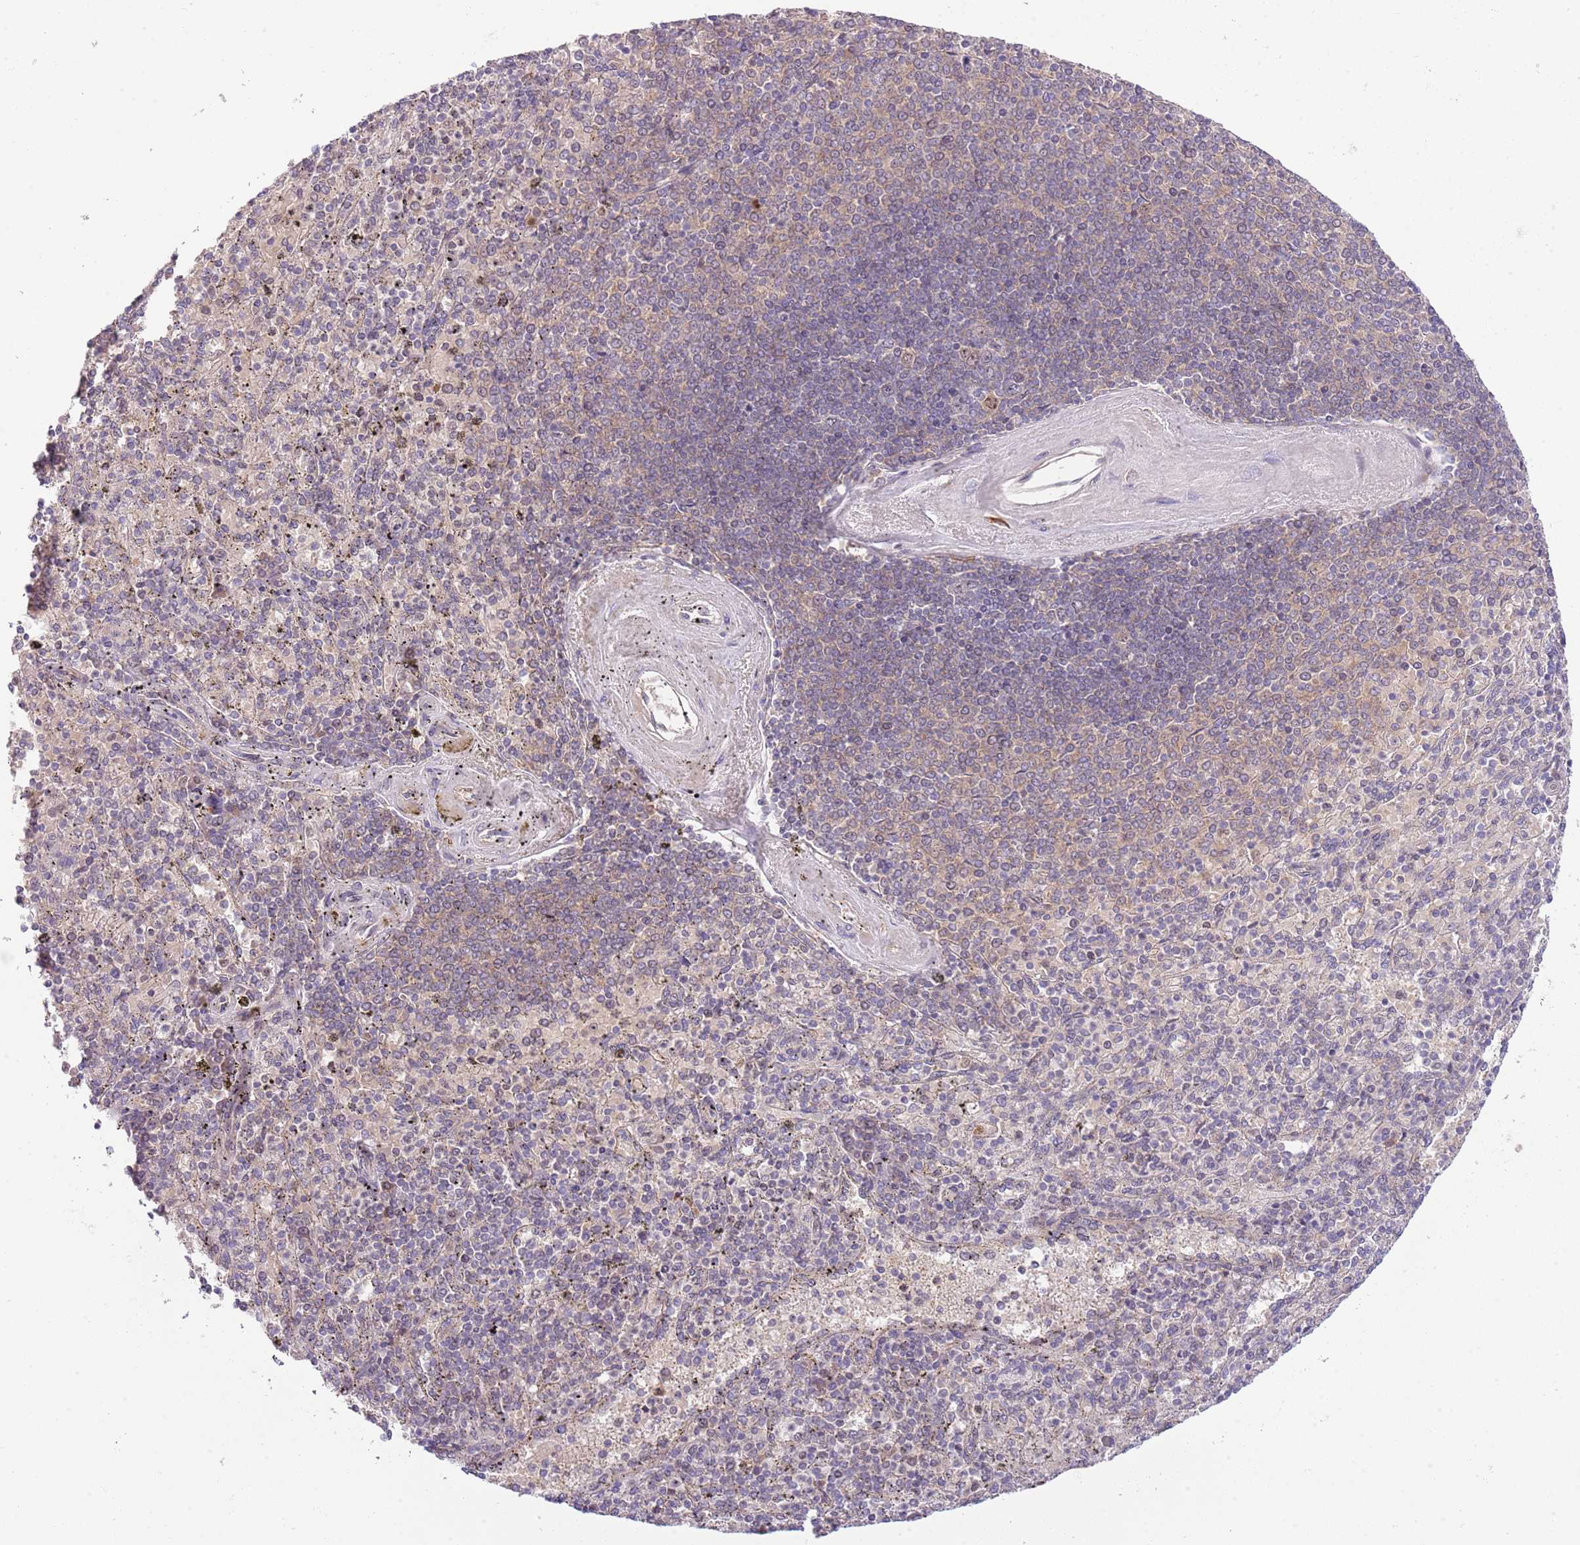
{"staining": {"intensity": "negative", "quantity": "none", "location": "none"}, "tissue": "spleen", "cell_type": "Cells in red pulp", "image_type": "normal", "snomed": [{"axis": "morphology", "description": "Normal tissue, NOS"}, {"axis": "topography", "description": "Spleen"}], "caption": "Immunohistochemical staining of unremarkable human spleen reveals no significant positivity in cells in red pulp.", "gene": "CHD1", "patient": {"sex": "male", "age": 82}}